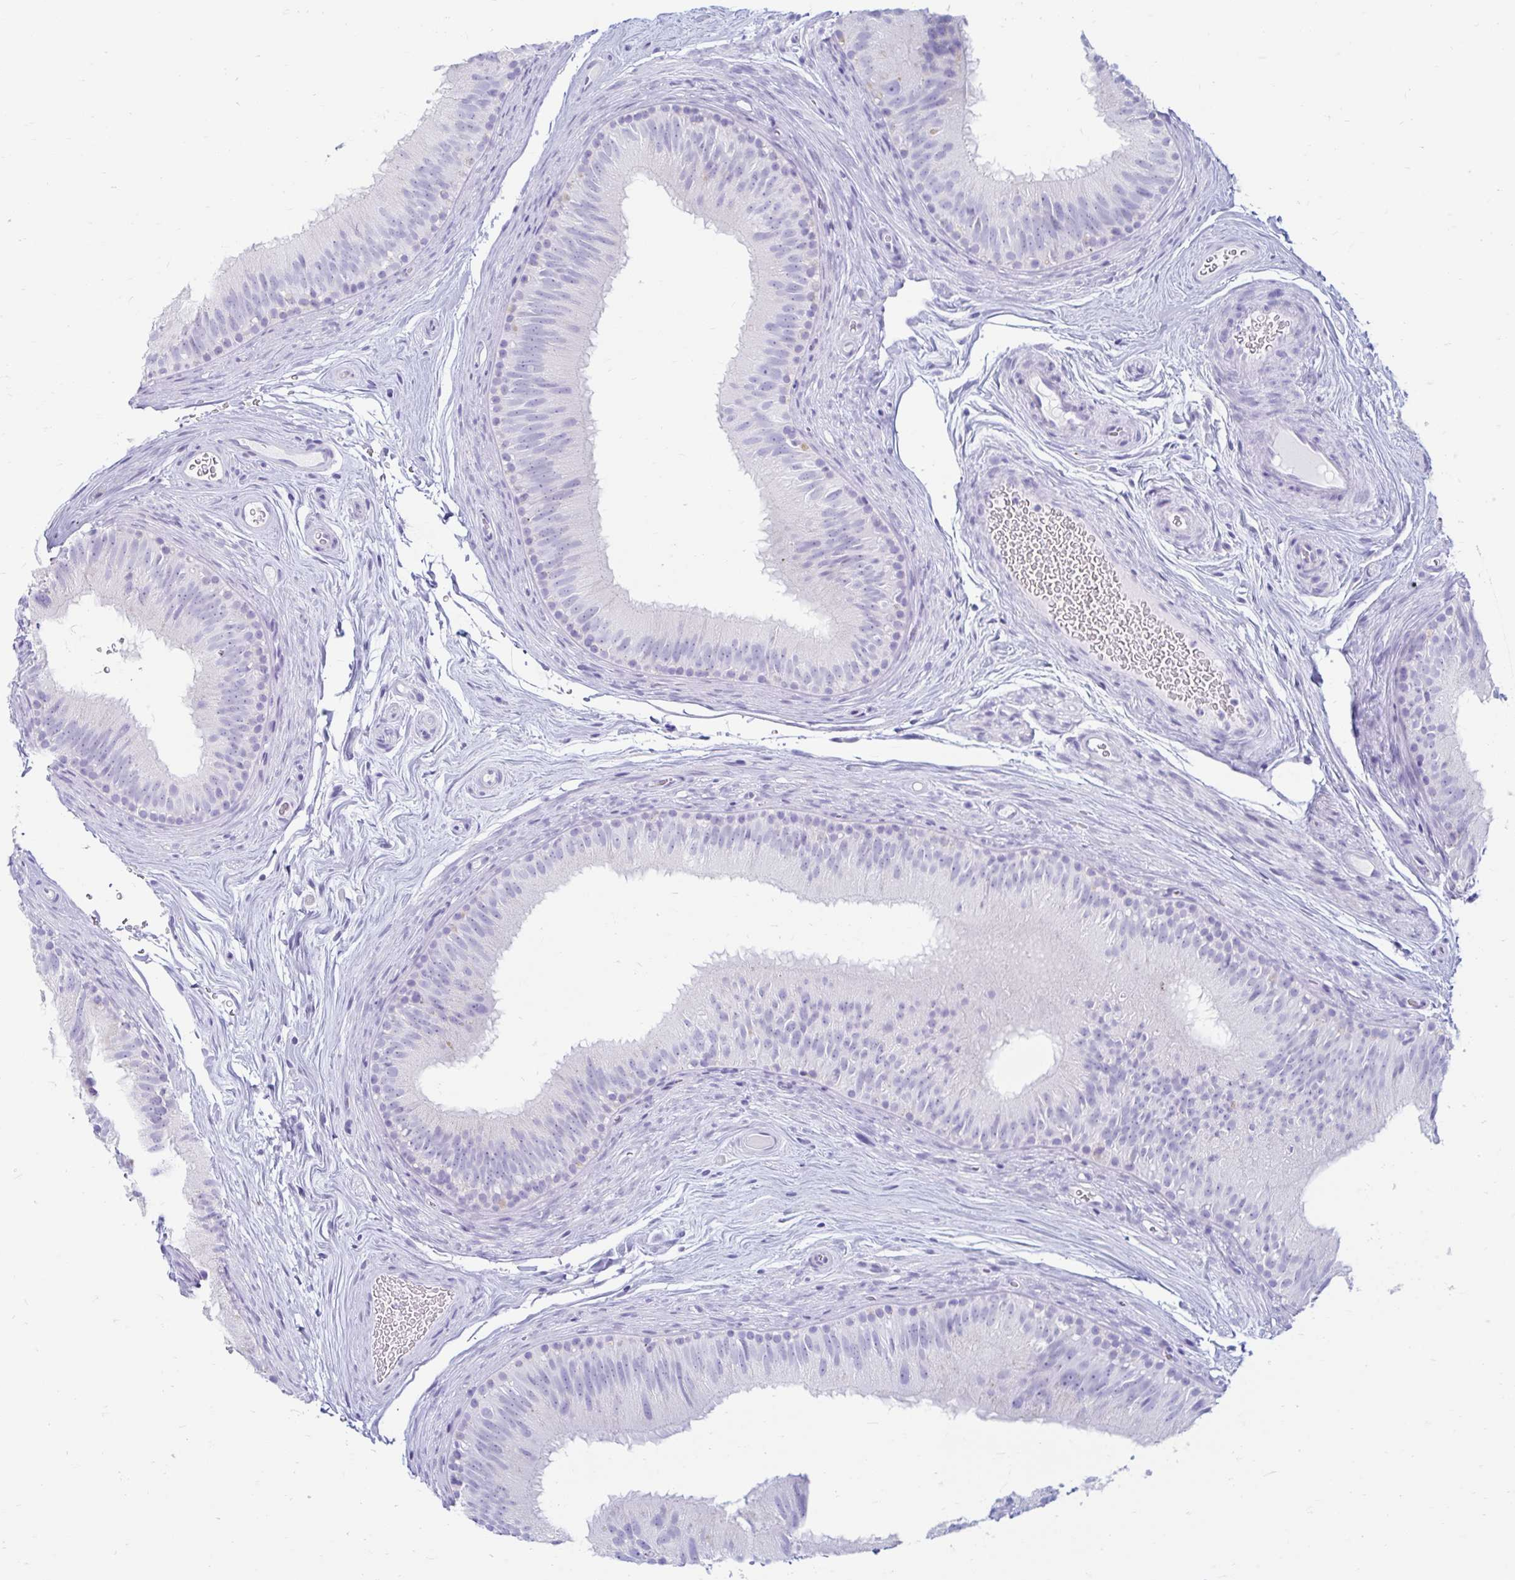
{"staining": {"intensity": "negative", "quantity": "none", "location": "none"}, "tissue": "epididymis", "cell_type": "Glandular cells", "image_type": "normal", "snomed": [{"axis": "morphology", "description": "Normal tissue, NOS"}, {"axis": "topography", "description": "Epididymis"}], "caption": "Glandular cells show no significant protein staining in unremarkable epididymis.", "gene": "ERICH6", "patient": {"sex": "male", "age": 44}}